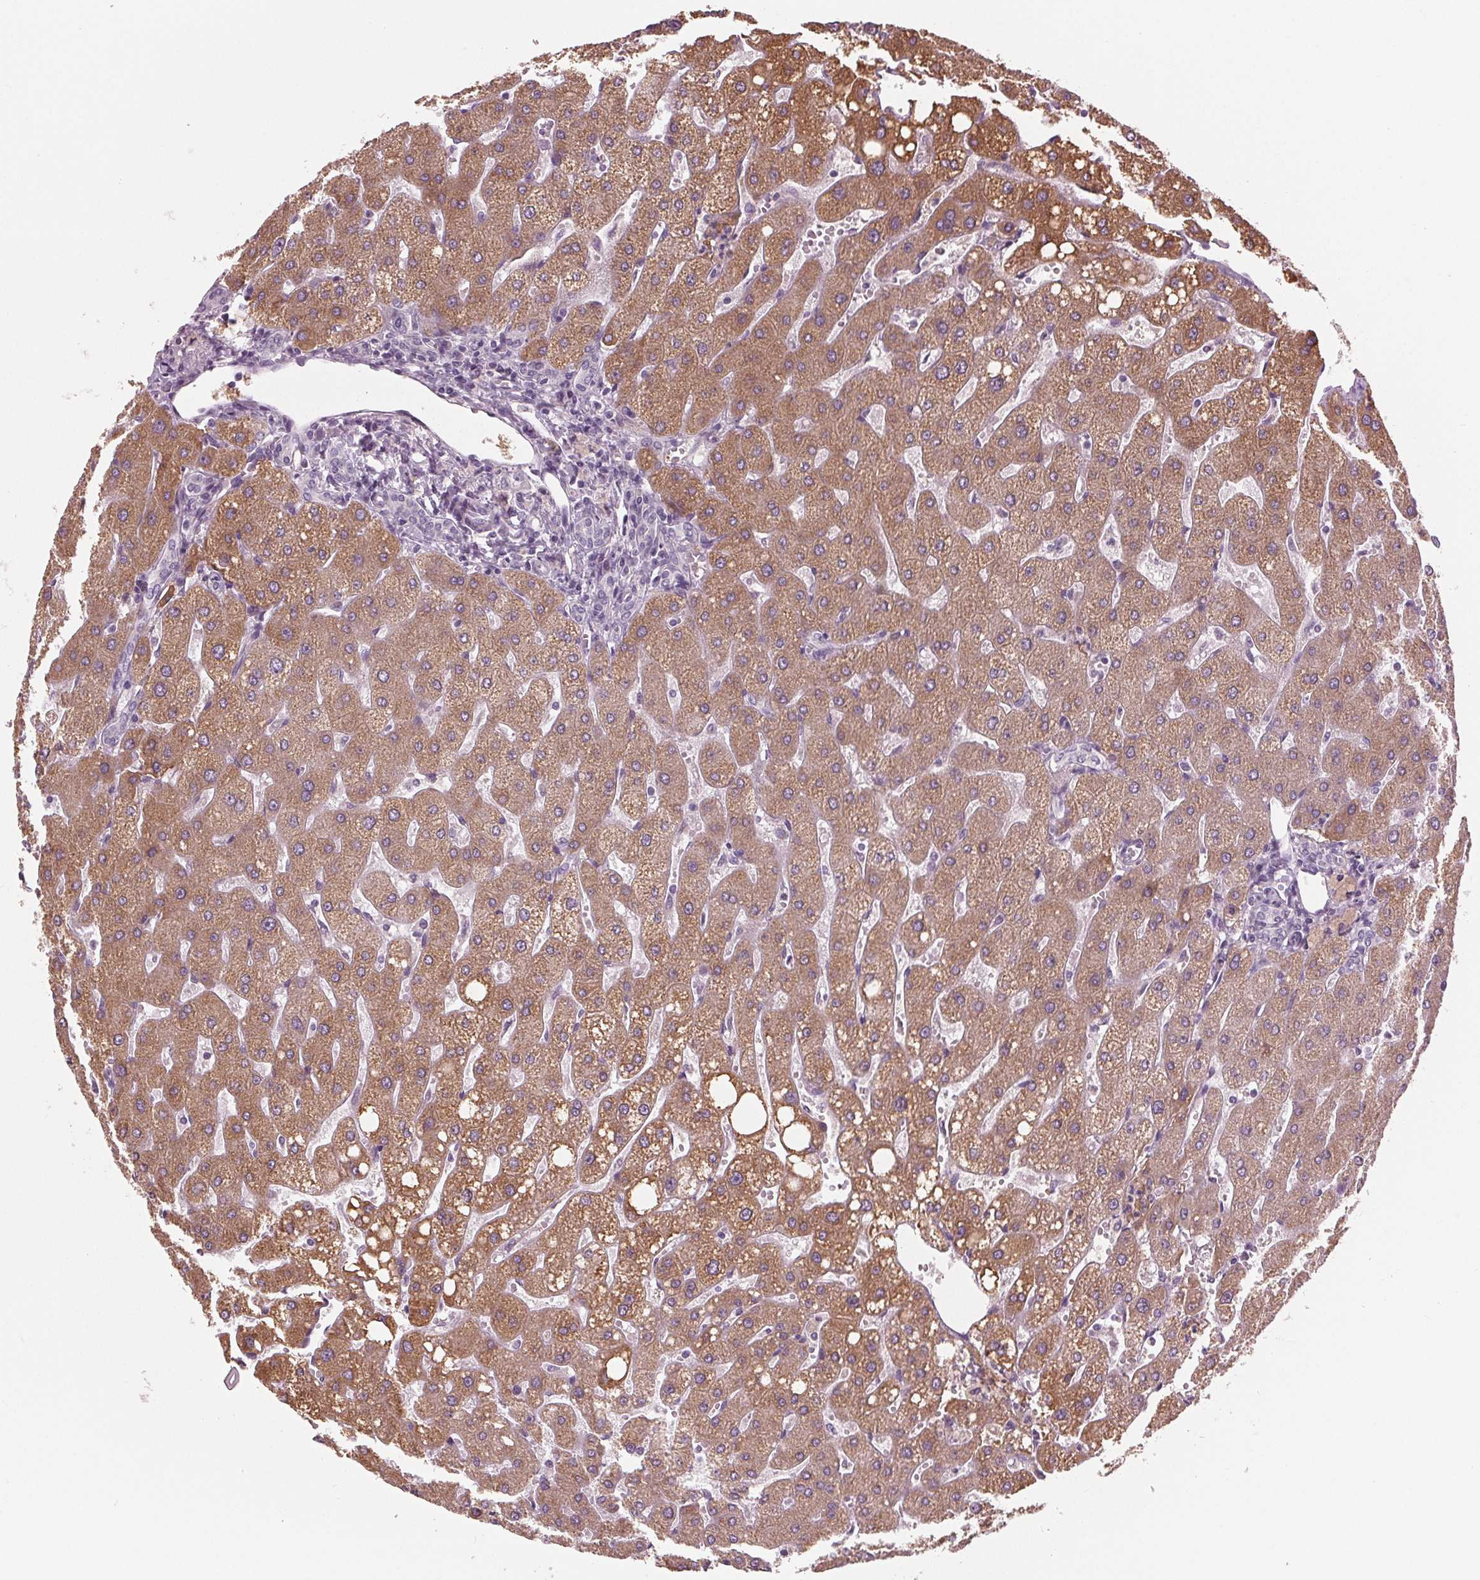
{"staining": {"intensity": "negative", "quantity": "none", "location": "none"}, "tissue": "liver", "cell_type": "Cholangiocytes", "image_type": "normal", "snomed": [{"axis": "morphology", "description": "Normal tissue, NOS"}, {"axis": "topography", "description": "Liver"}], "caption": "IHC histopathology image of unremarkable liver stained for a protein (brown), which reveals no positivity in cholangiocytes.", "gene": "PRAP1", "patient": {"sex": "male", "age": 67}}